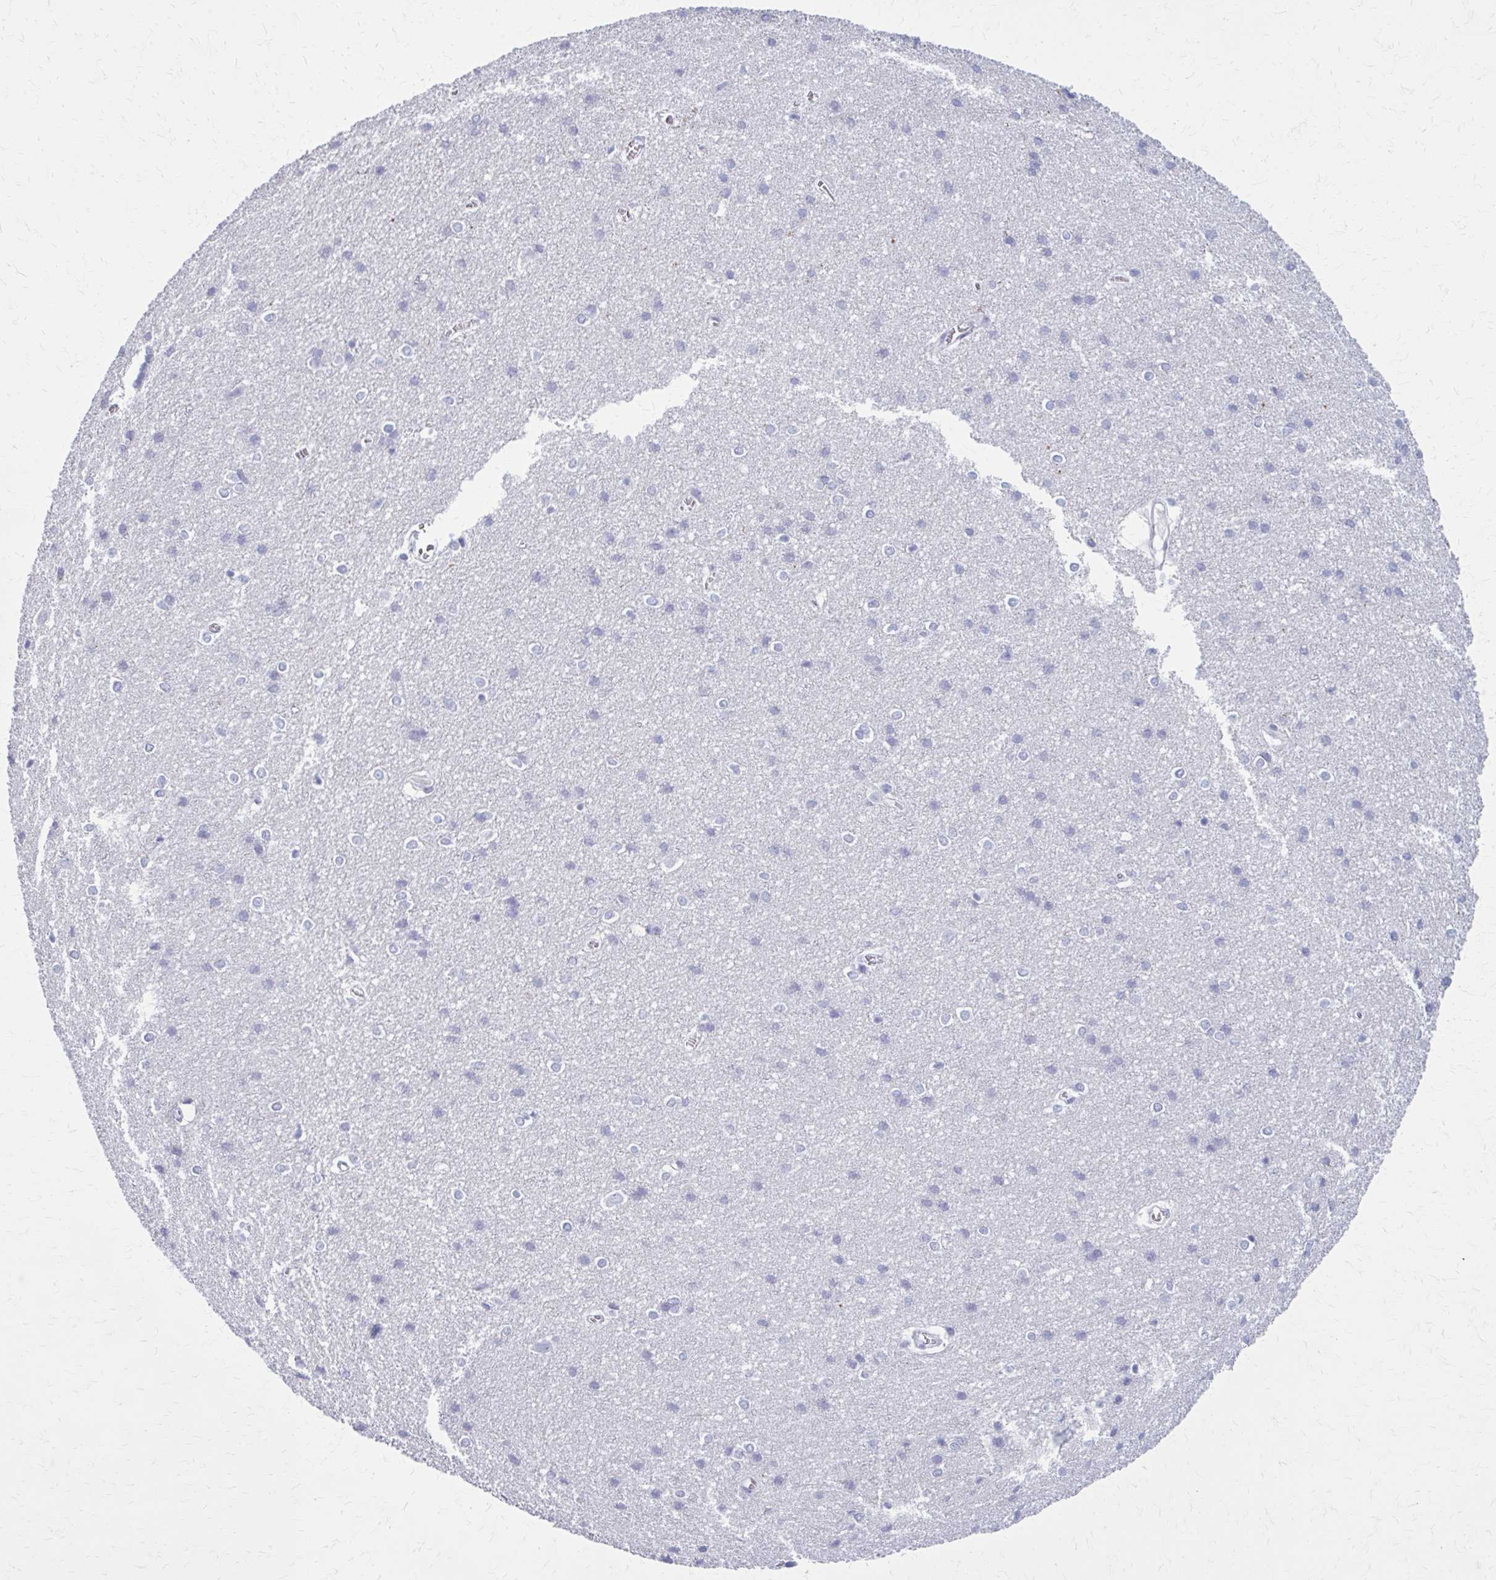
{"staining": {"intensity": "negative", "quantity": "none", "location": "none"}, "tissue": "cerebral cortex", "cell_type": "Endothelial cells", "image_type": "normal", "snomed": [{"axis": "morphology", "description": "Normal tissue, NOS"}, {"axis": "topography", "description": "Cerebral cortex"}], "caption": "Immunohistochemical staining of benign cerebral cortex demonstrates no significant staining in endothelial cells. (IHC, brightfield microscopy, high magnification).", "gene": "CASQ2", "patient": {"sex": "male", "age": 37}}